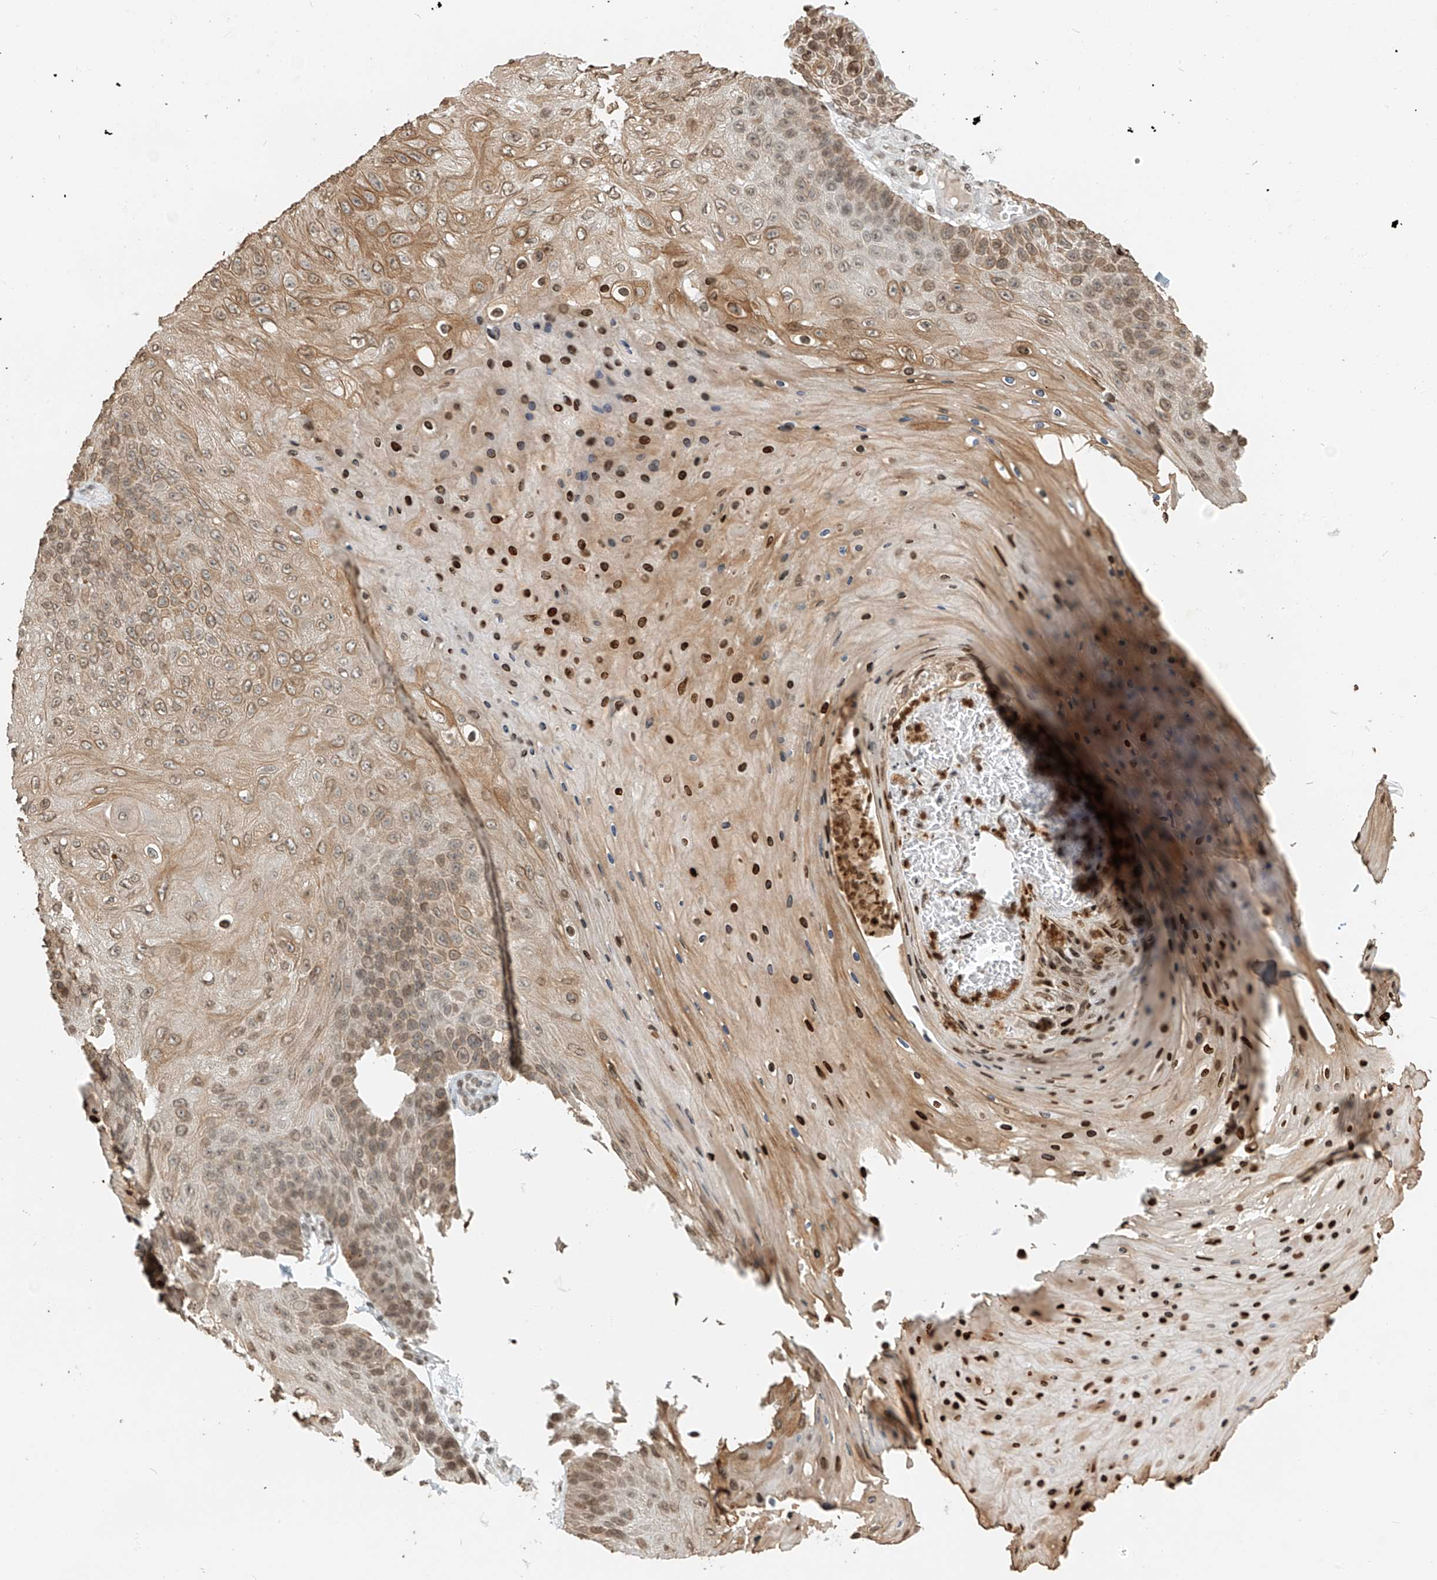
{"staining": {"intensity": "moderate", "quantity": ">75%", "location": "cytoplasmic/membranous,nuclear"}, "tissue": "skin cancer", "cell_type": "Tumor cells", "image_type": "cancer", "snomed": [{"axis": "morphology", "description": "Squamous cell carcinoma, NOS"}, {"axis": "topography", "description": "Skin"}], "caption": "IHC histopathology image of human squamous cell carcinoma (skin) stained for a protein (brown), which displays medium levels of moderate cytoplasmic/membranous and nuclear positivity in approximately >75% of tumor cells.", "gene": "C17orf58", "patient": {"sex": "female", "age": 88}}